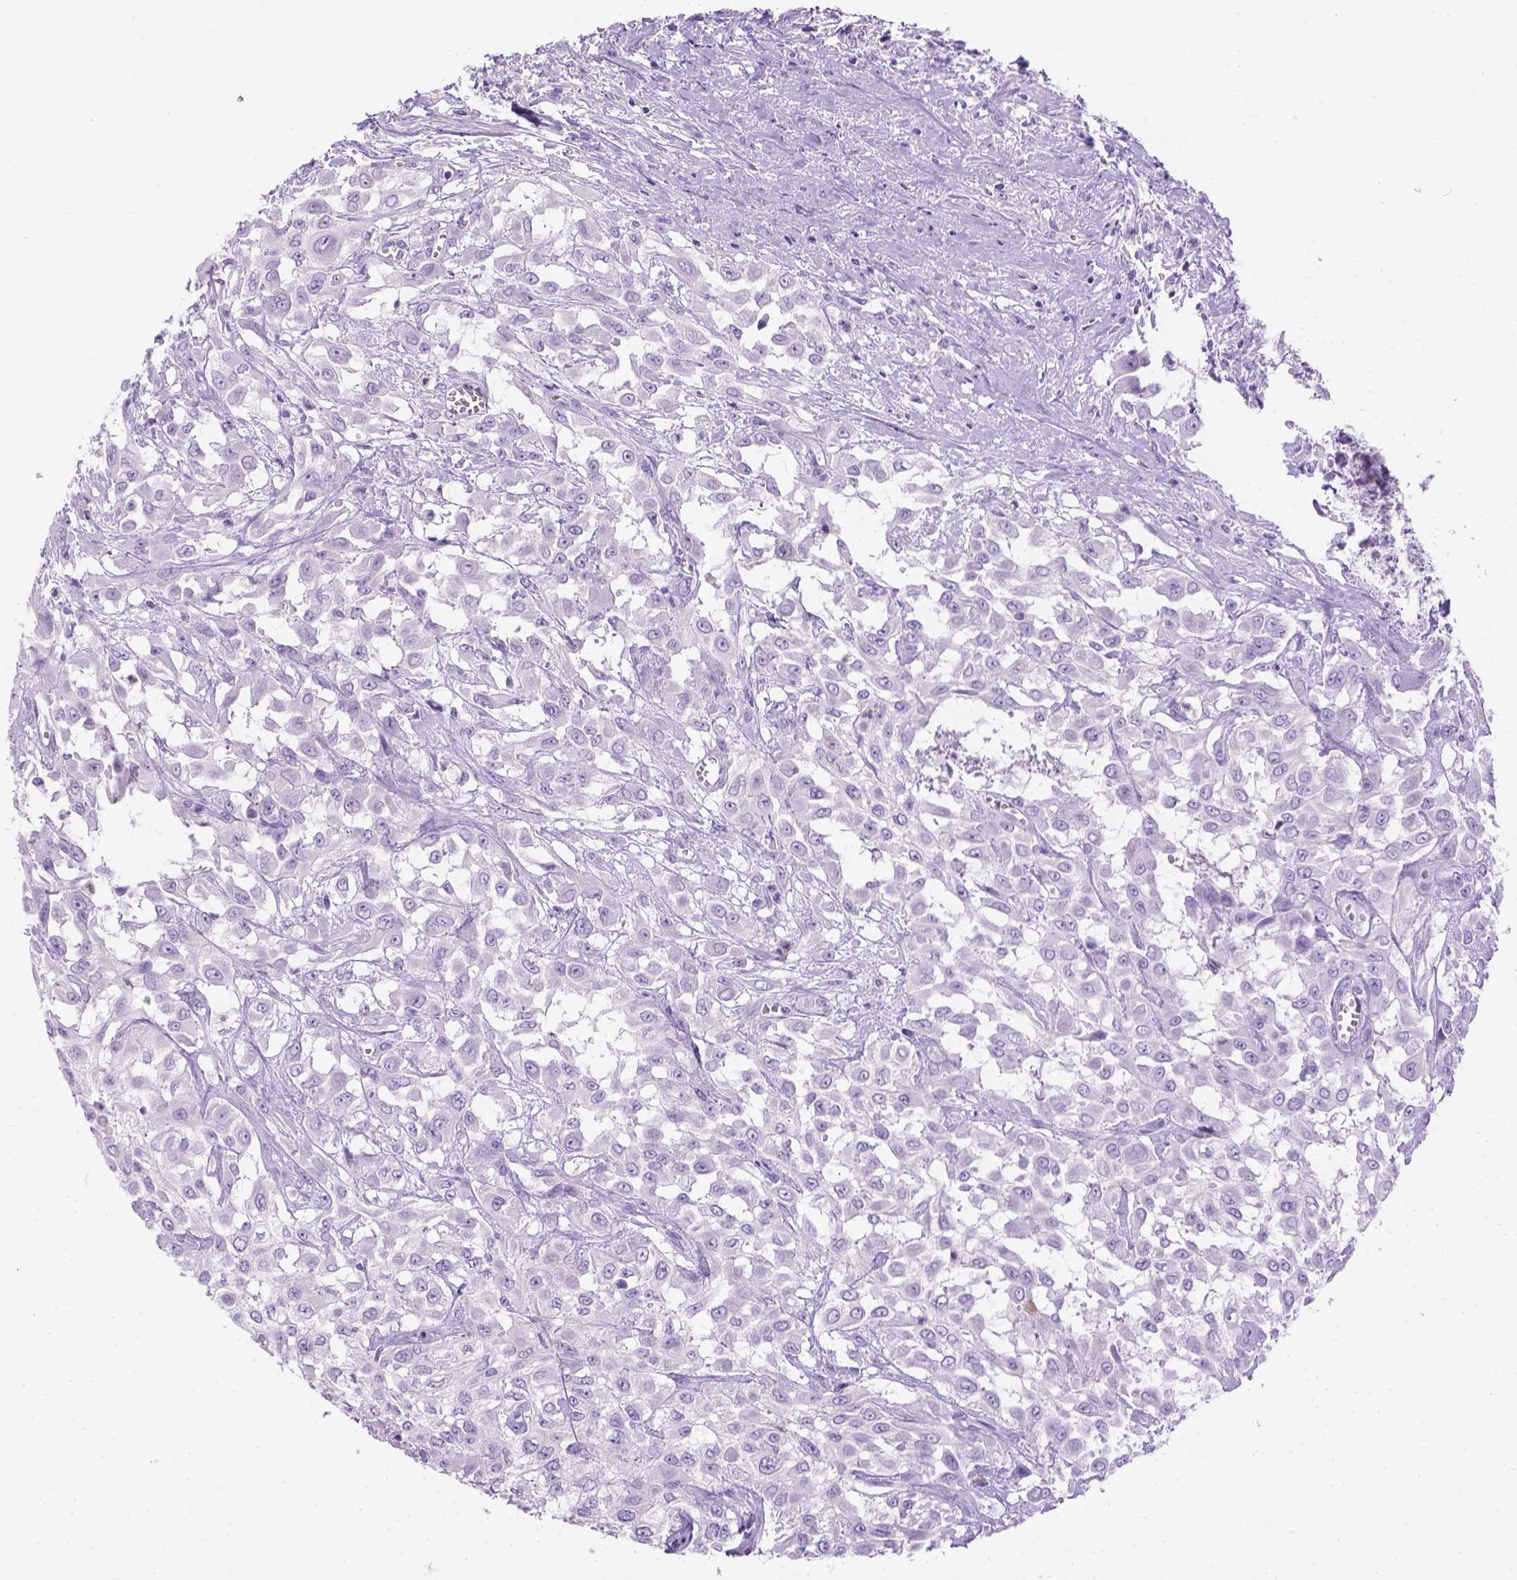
{"staining": {"intensity": "negative", "quantity": "none", "location": "none"}, "tissue": "urothelial cancer", "cell_type": "Tumor cells", "image_type": "cancer", "snomed": [{"axis": "morphology", "description": "Urothelial carcinoma, High grade"}, {"axis": "topography", "description": "Urinary bladder"}], "caption": "There is no significant positivity in tumor cells of high-grade urothelial carcinoma. (Stains: DAB immunohistochemistry (IHC) with hematoxylin counter stain, Microscopy: brightfield microscopy at high magnification).", "gene": "TMEM38A", "patient": {"sex": "male", "age": 57}}